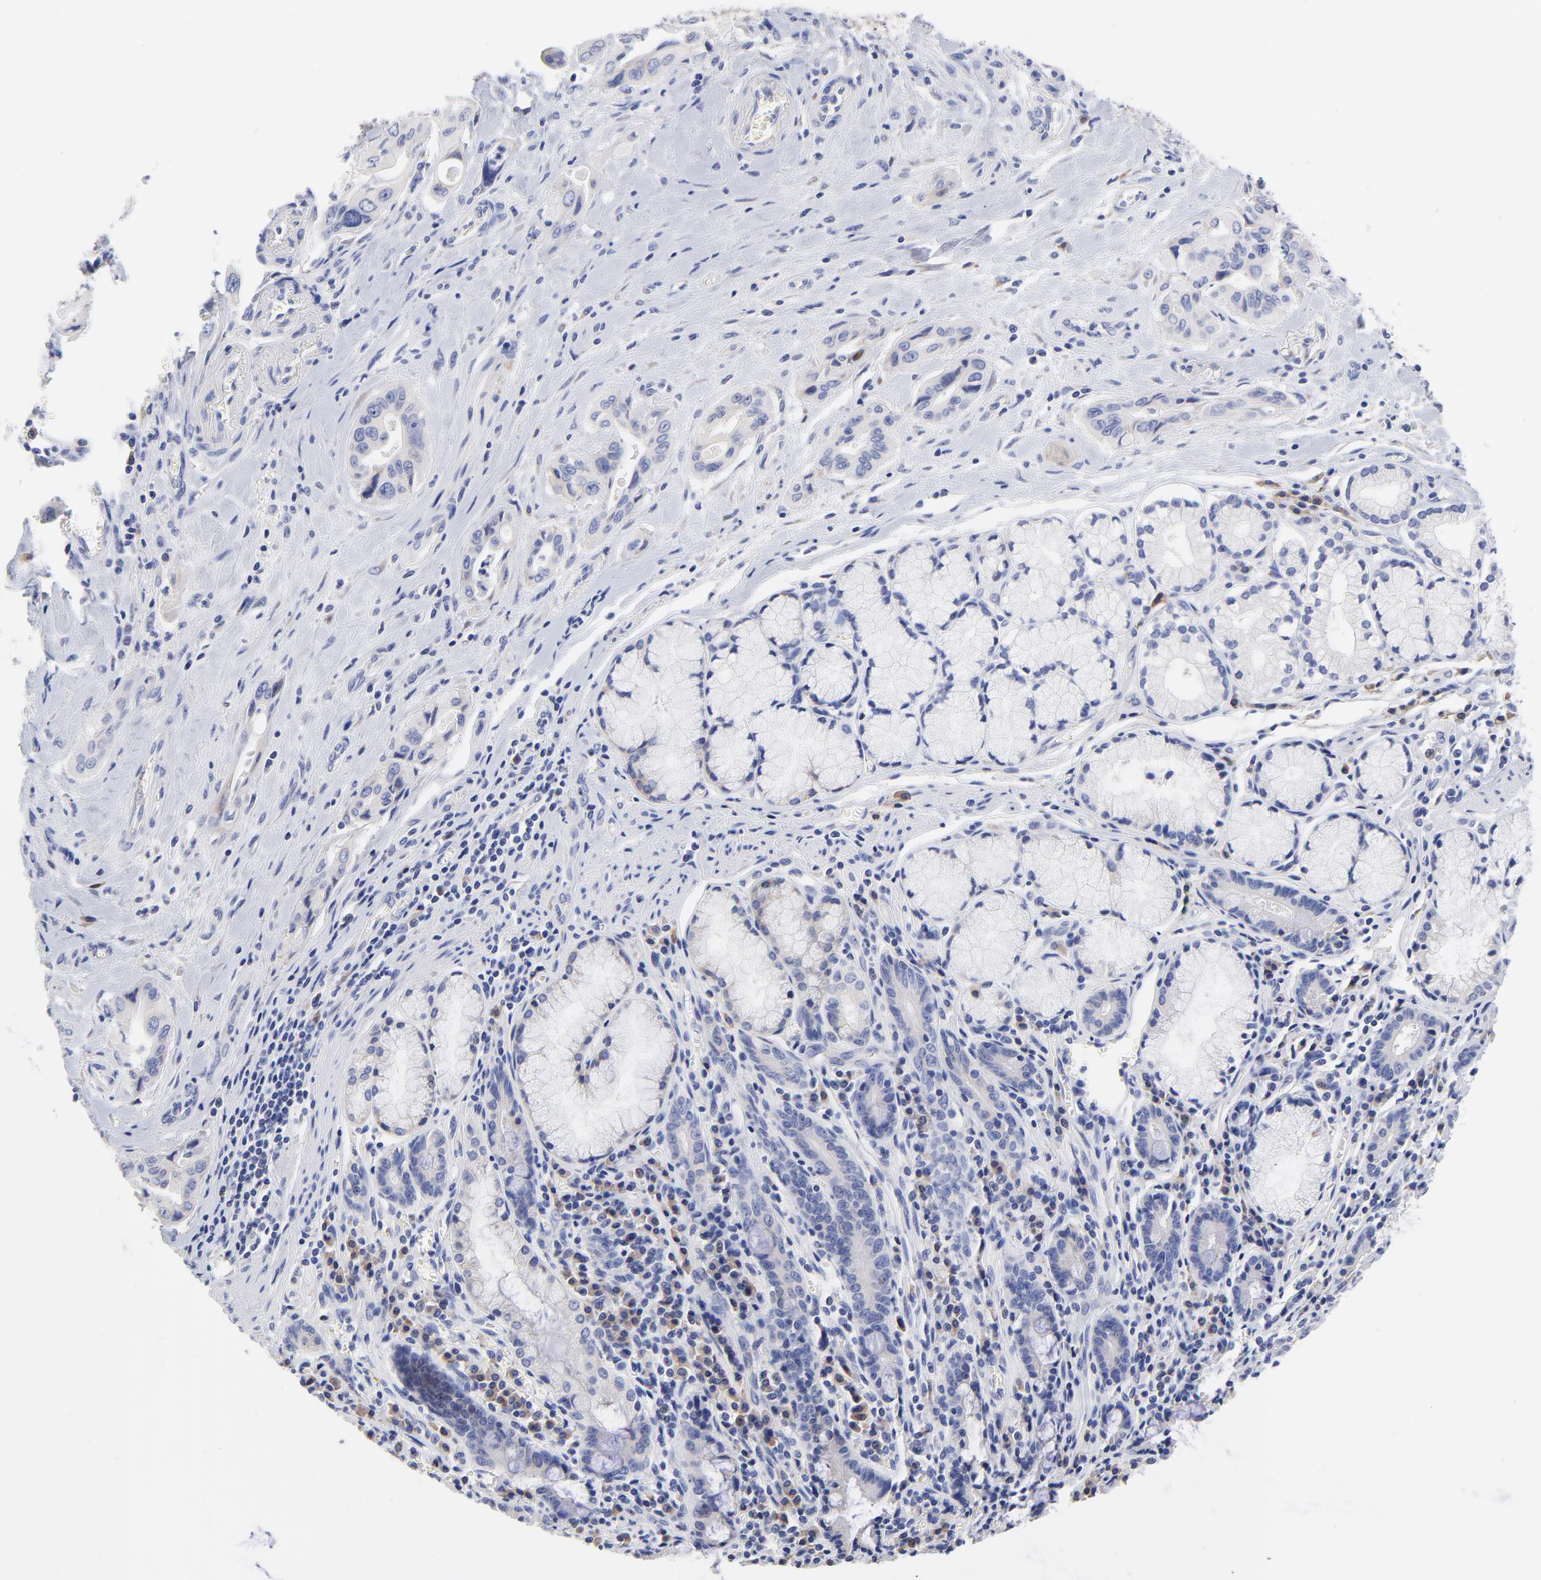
{"staining": {"intensity": "negative", "quantity": "none", "location": "none"}, "tissue": "pancreatic cancer", "cell_type": "Tumor cells", "image_type": "cancer", "snomed": [{"axis": "morphology", "description": "Adenocarcinoma, NOS"}, {"axis": "topography", "description": "Pancreas"}], "caption": "A histopathology image of adenocarcinoma (pancreatic) stained for a protein exhibits no brown staining in tumor cells. (DAB immunohistochemistry with hematoxylin counter stain).", "gene": "LAX1", "patient": {"sex": "male", "age": 77}}